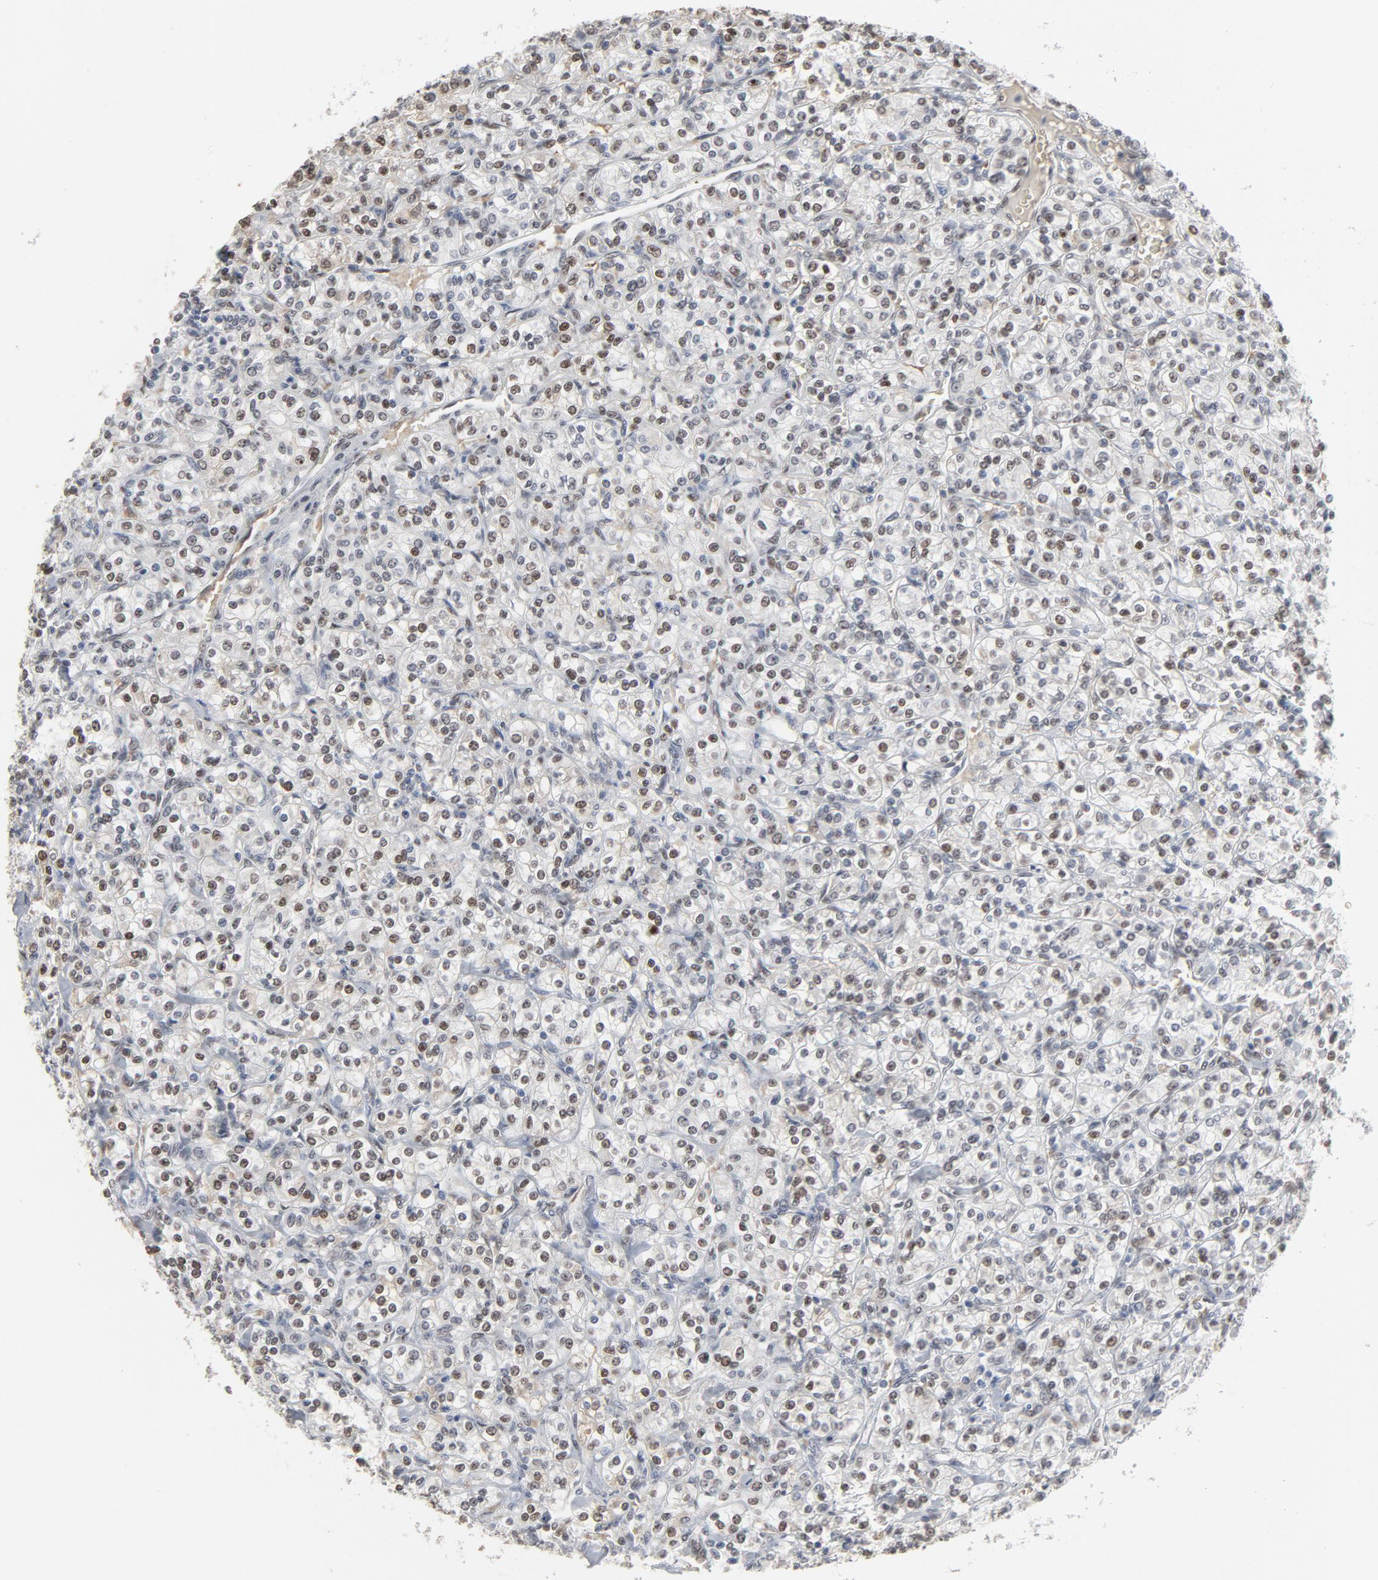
{"staining": {"intensity": "weak", "quantity": "25%-75%", "location": "nuclear"}, "tissue": "renal cancer", "cell_type": "Tumor cells", "image_type": "cancer", "snomed": [{"axis": "morphology", "description": "Adenocarcinoma, NOS"}, {"axis": "topography", "description": "Kidney"}], "caption": "Protein staining displays weak nuclear positivity in about 25%-75% of tumor cells in adenocarcinoma (renal).", "gene": "ATF7", "patient": {"sex": "male", "age": 77}}